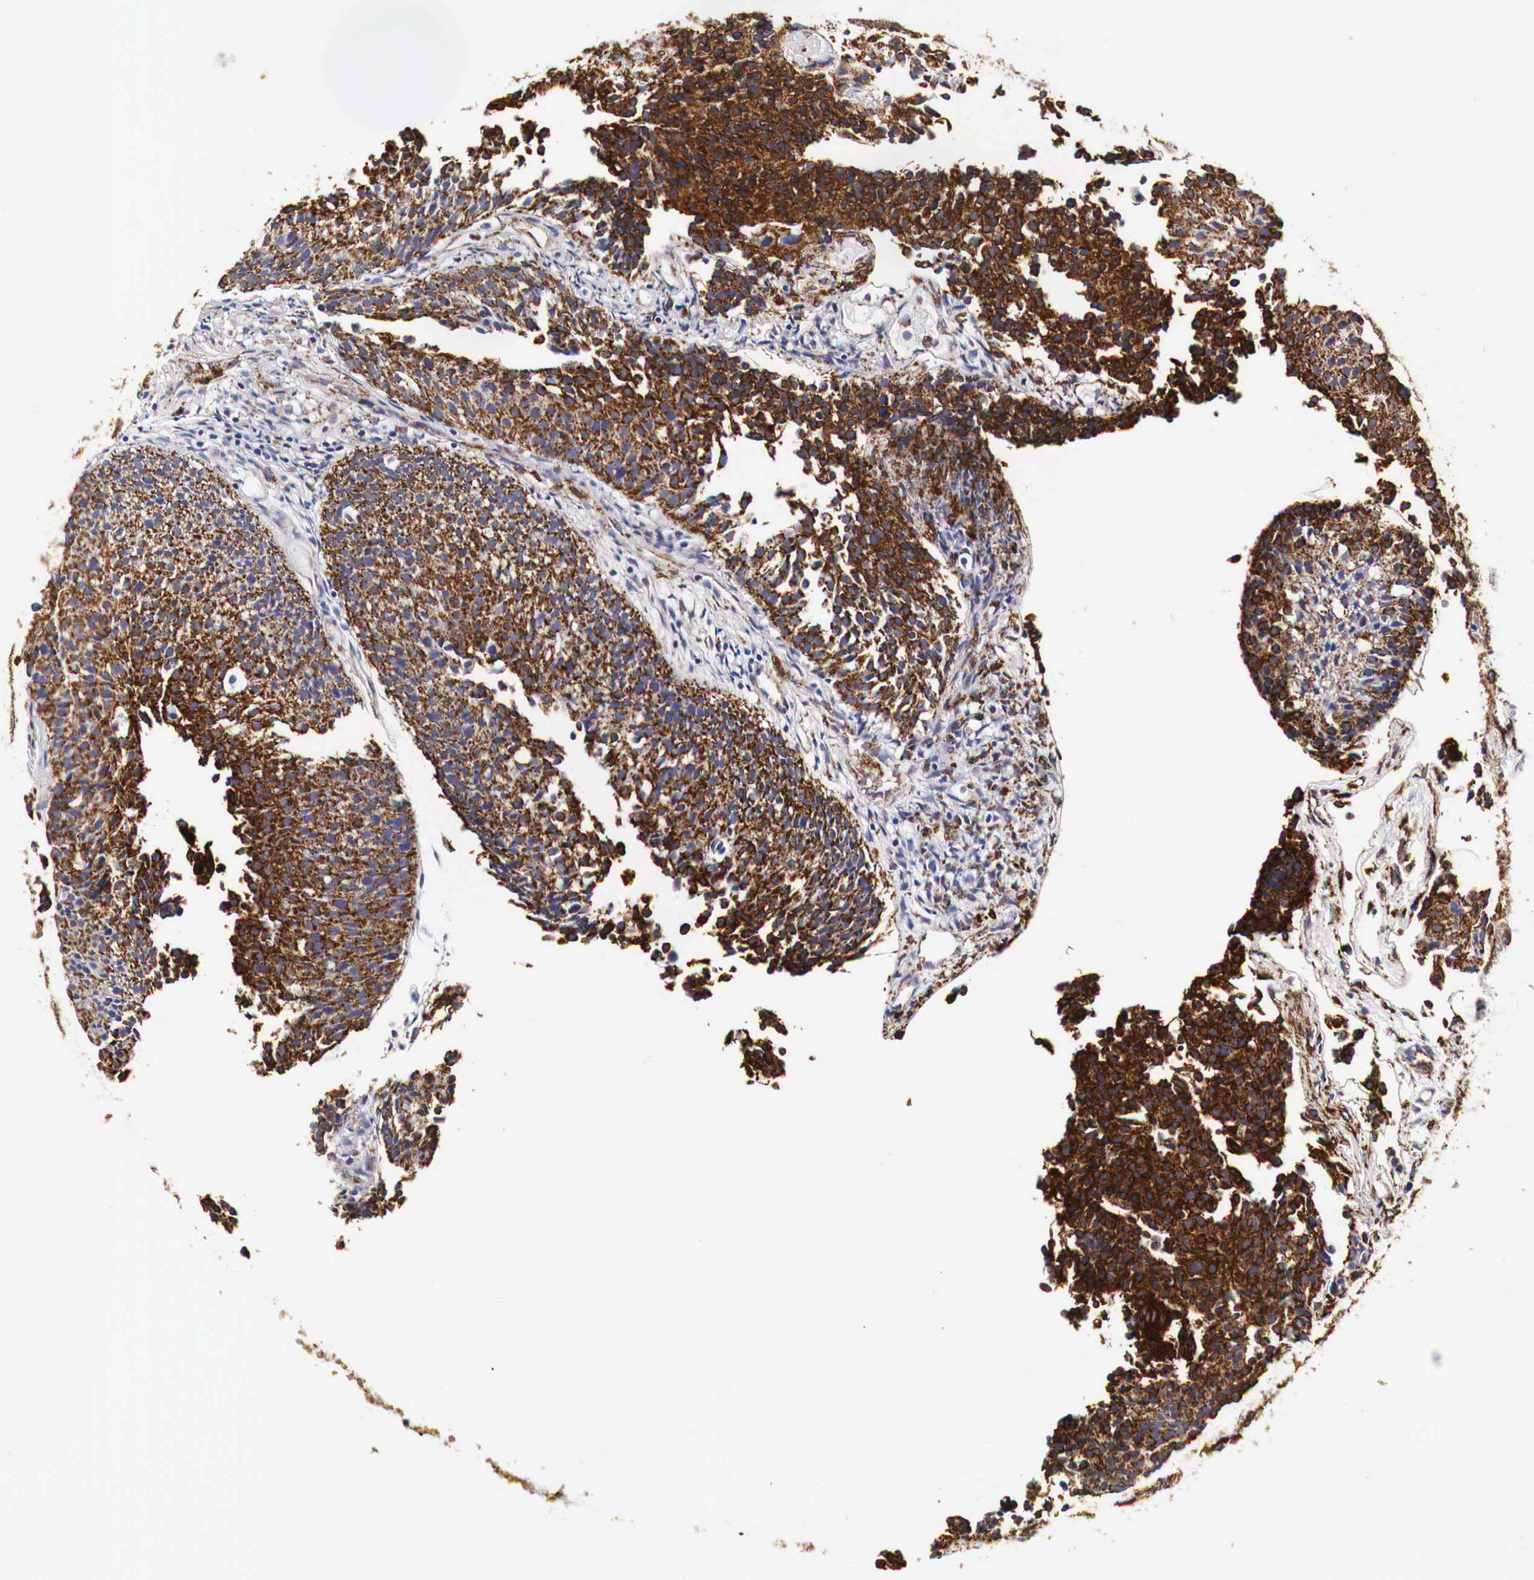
{"staining": {"intensity": "moderate", "quantity": ">75%", "location": "cytoplasmic/membranous"}, "tissue": "urothelial cancer", "cell_type": "Tumor cells", "image_type": "cancer", "snomed": [{"axis": "morphology", "description": "Urothelial carcinoma, Low grade"}, {"axis": "topography", "description": "Urinary bladder"}], "caption": "The photomicrograph shows a brown stain indicating the presence of a protein in the cytoplasmic/membranous of tumor cells in urothelial cancer.", "gene": "CKAP4", "patient": {"sex": "male", "age": 85}}